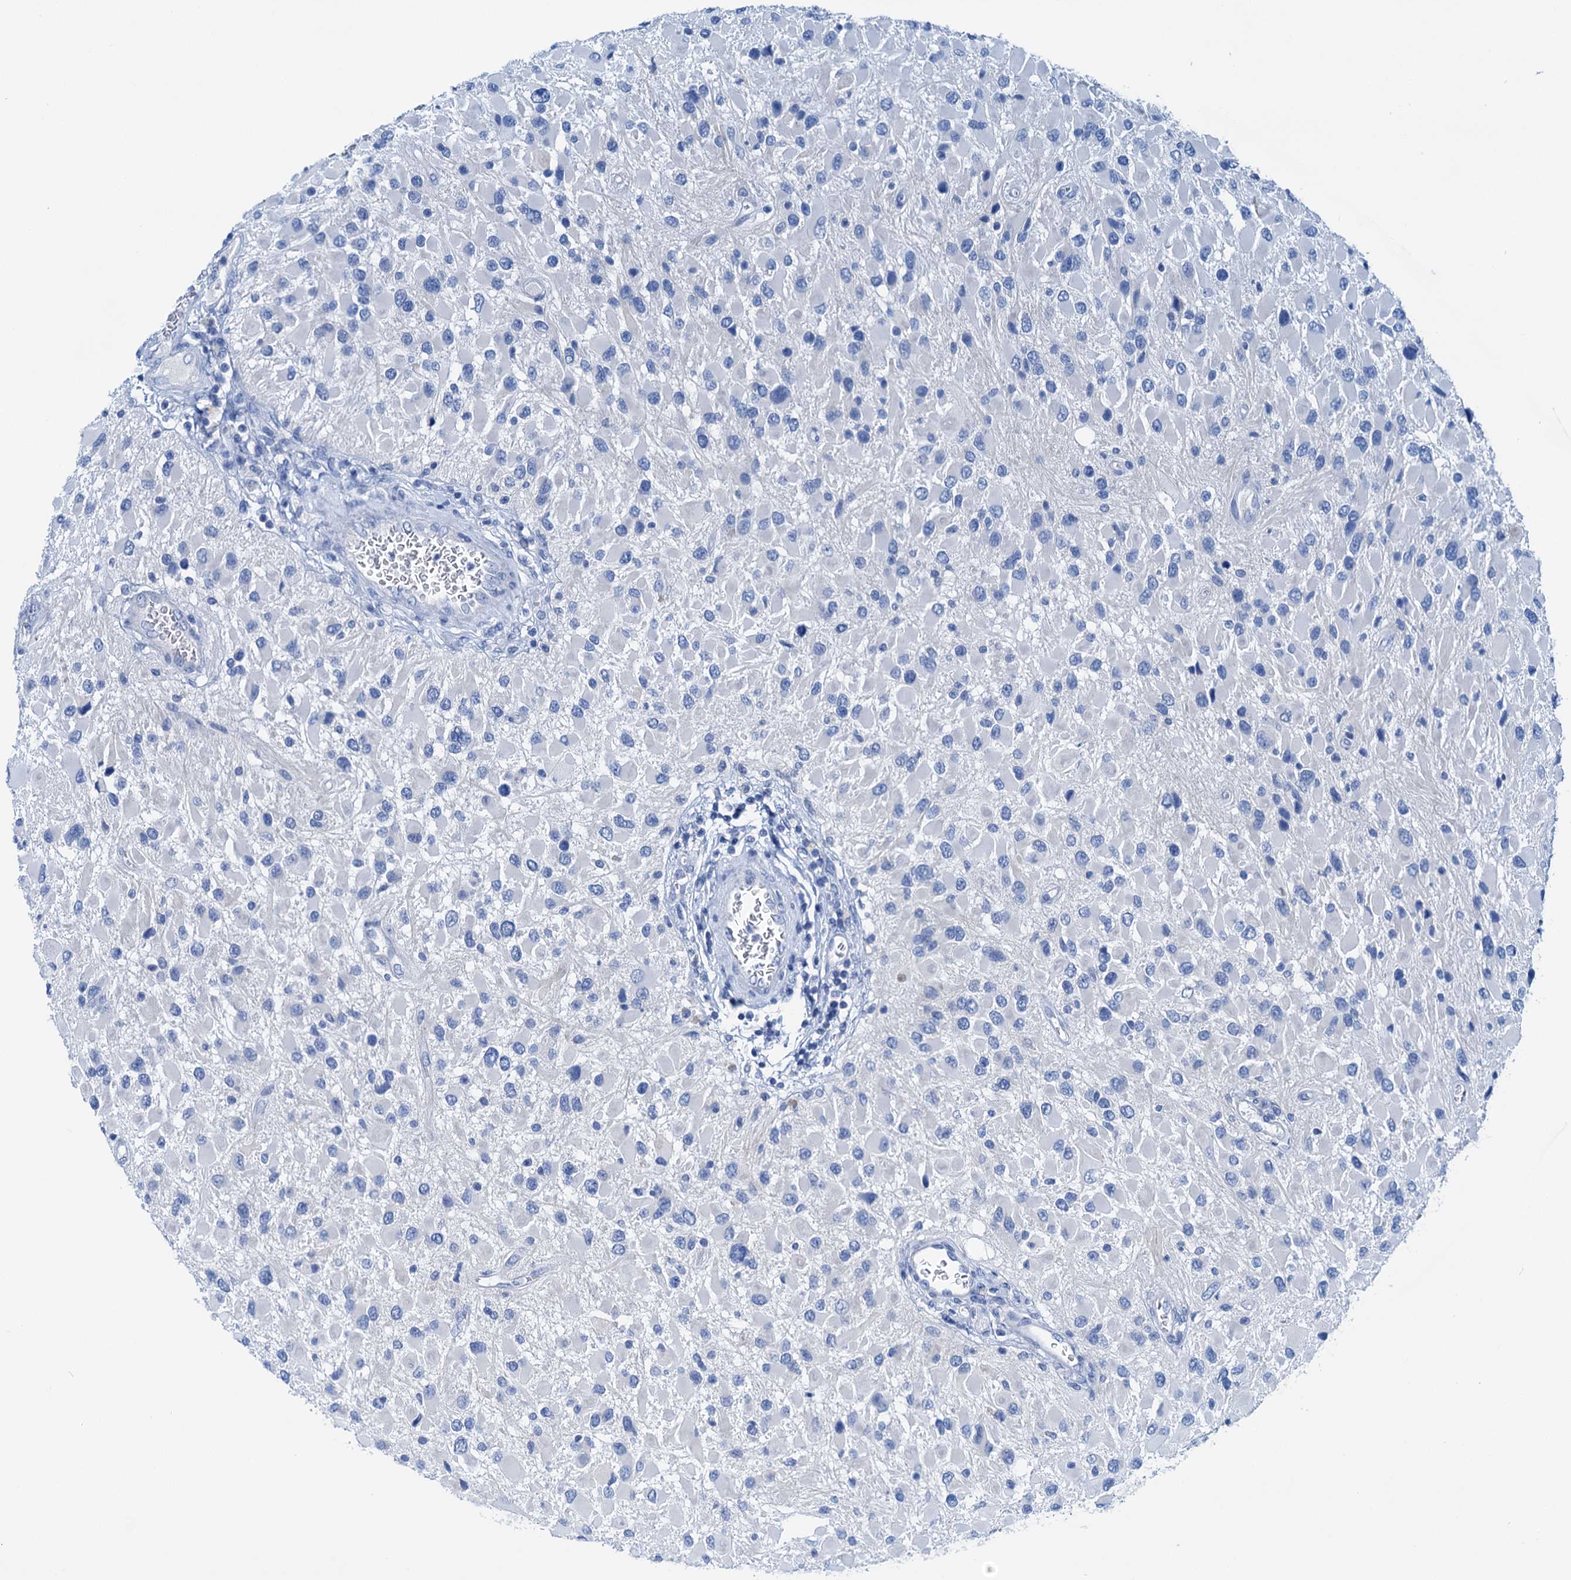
{"staining": {"intensity": "negative", "quantity": "none", "location": "none"}, "tissue": "glioma", "cell_type": "Tumor cells", "image_type": "cancer", "snomed": [{"axis": "morphology", "description": "Glioma, malignant, High grade"}, {"axis": "topography", "description": "Brain"}], "caption": "Immunohistochemistry micrograph of malignant glioma (high-grade) stained for a protein (brown), which exhibits no positivity in tumor cells. (DAB immunohistochemistry (IHC), high magnification).", "gene": "KNDC1", "patient": {"sex": "male", "age": 53}}